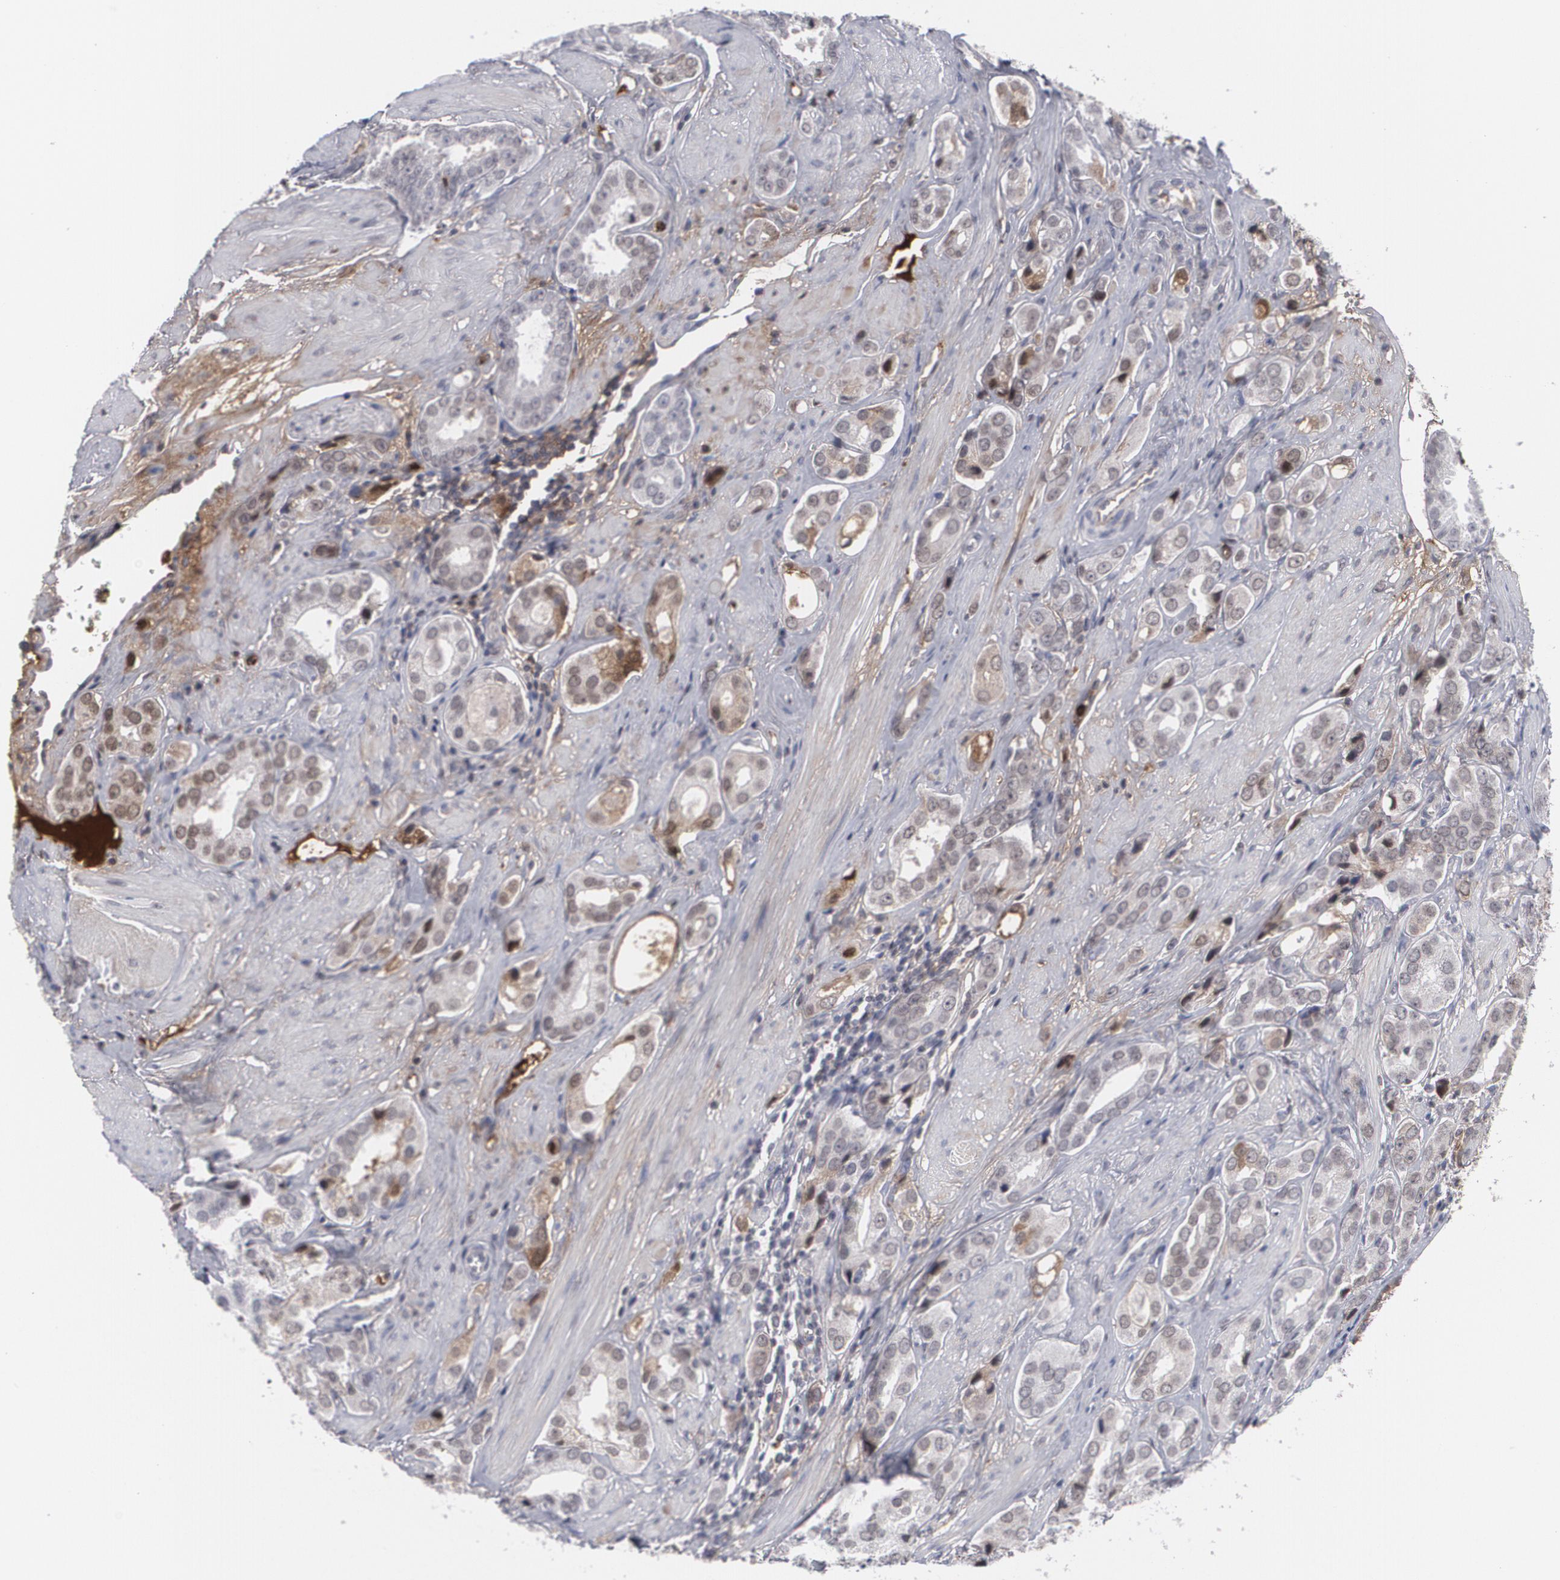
{"staining": {"intensity": "weak", "quantity": "<25%", "location": "cytoplasmic/membranous"}, "tissue": "prostate cancer", "cell_type": "Tumor cells", "image_type": "cancer", "snomed": [{"axis": "morphology", "description": "Adenocarcinoma, Medium grade"}, {"axis": "topography", "description": "Prostate"}], "caption": "DAB (3,3'-diaminobenzidine) immunohistochemical staining of human adenocarcinoma (medium-grade) (prostate) demonstrates no significant positivity in tumor cells.", "gene": "LRG1", "patient": {"sex": "male", "age": 53}}